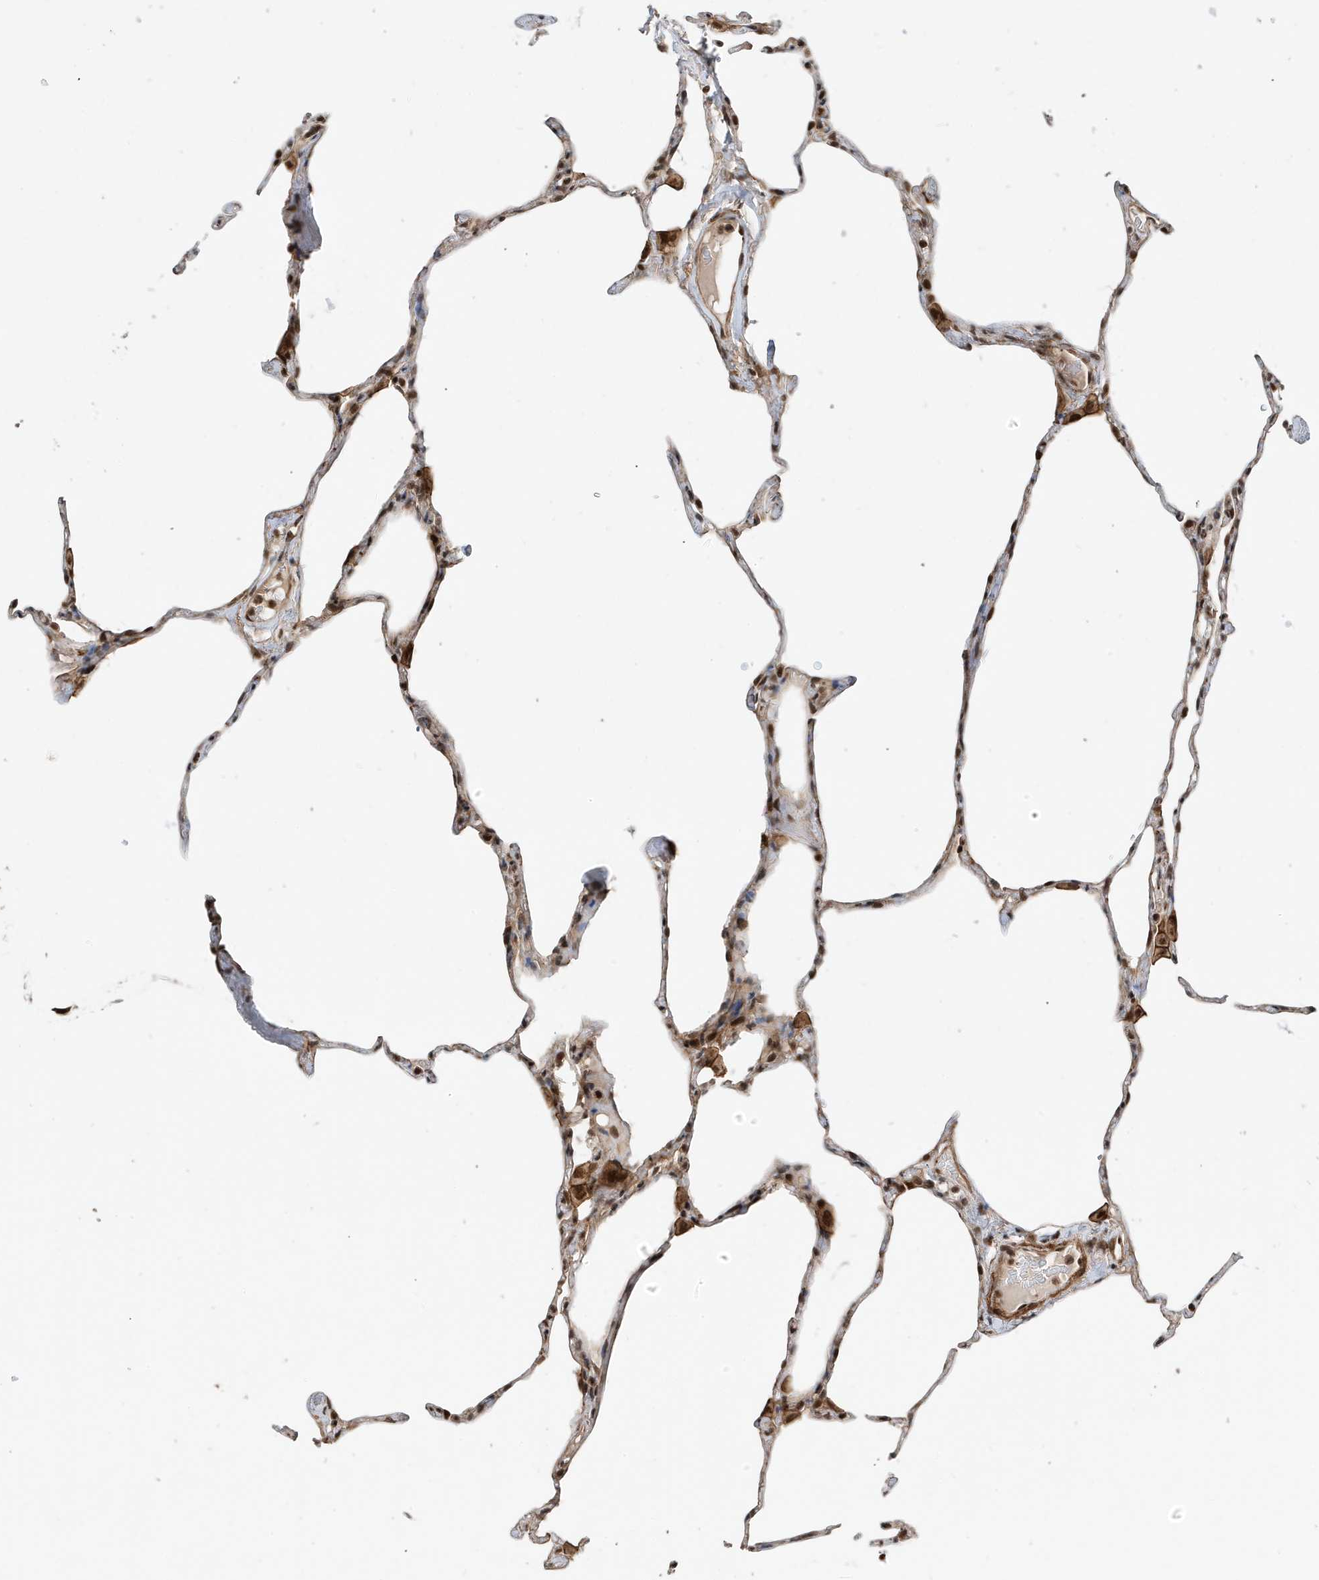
{"staining": {"intensity": "moderate", "quantity": "<25%", "location": "cytoplasmic/membranous,nuclear"}, "tissue": "lung", "cell_type": "Alveolar cells", "image_type": "normal", "snomed": [{"axis": "morphology", "description": "Normal tissue, NOS"}, {"axis": "topography", "description": "Lung"}], "caption": "IHC (DAB) staining of unremarkable human lung demonstrates moderate cytoplasmic/membranous,nuclear protein positivity in approximately <25% of alveolar cells.", "gene": "MAST3", "patient": {"sex": "male", "age": 65}}